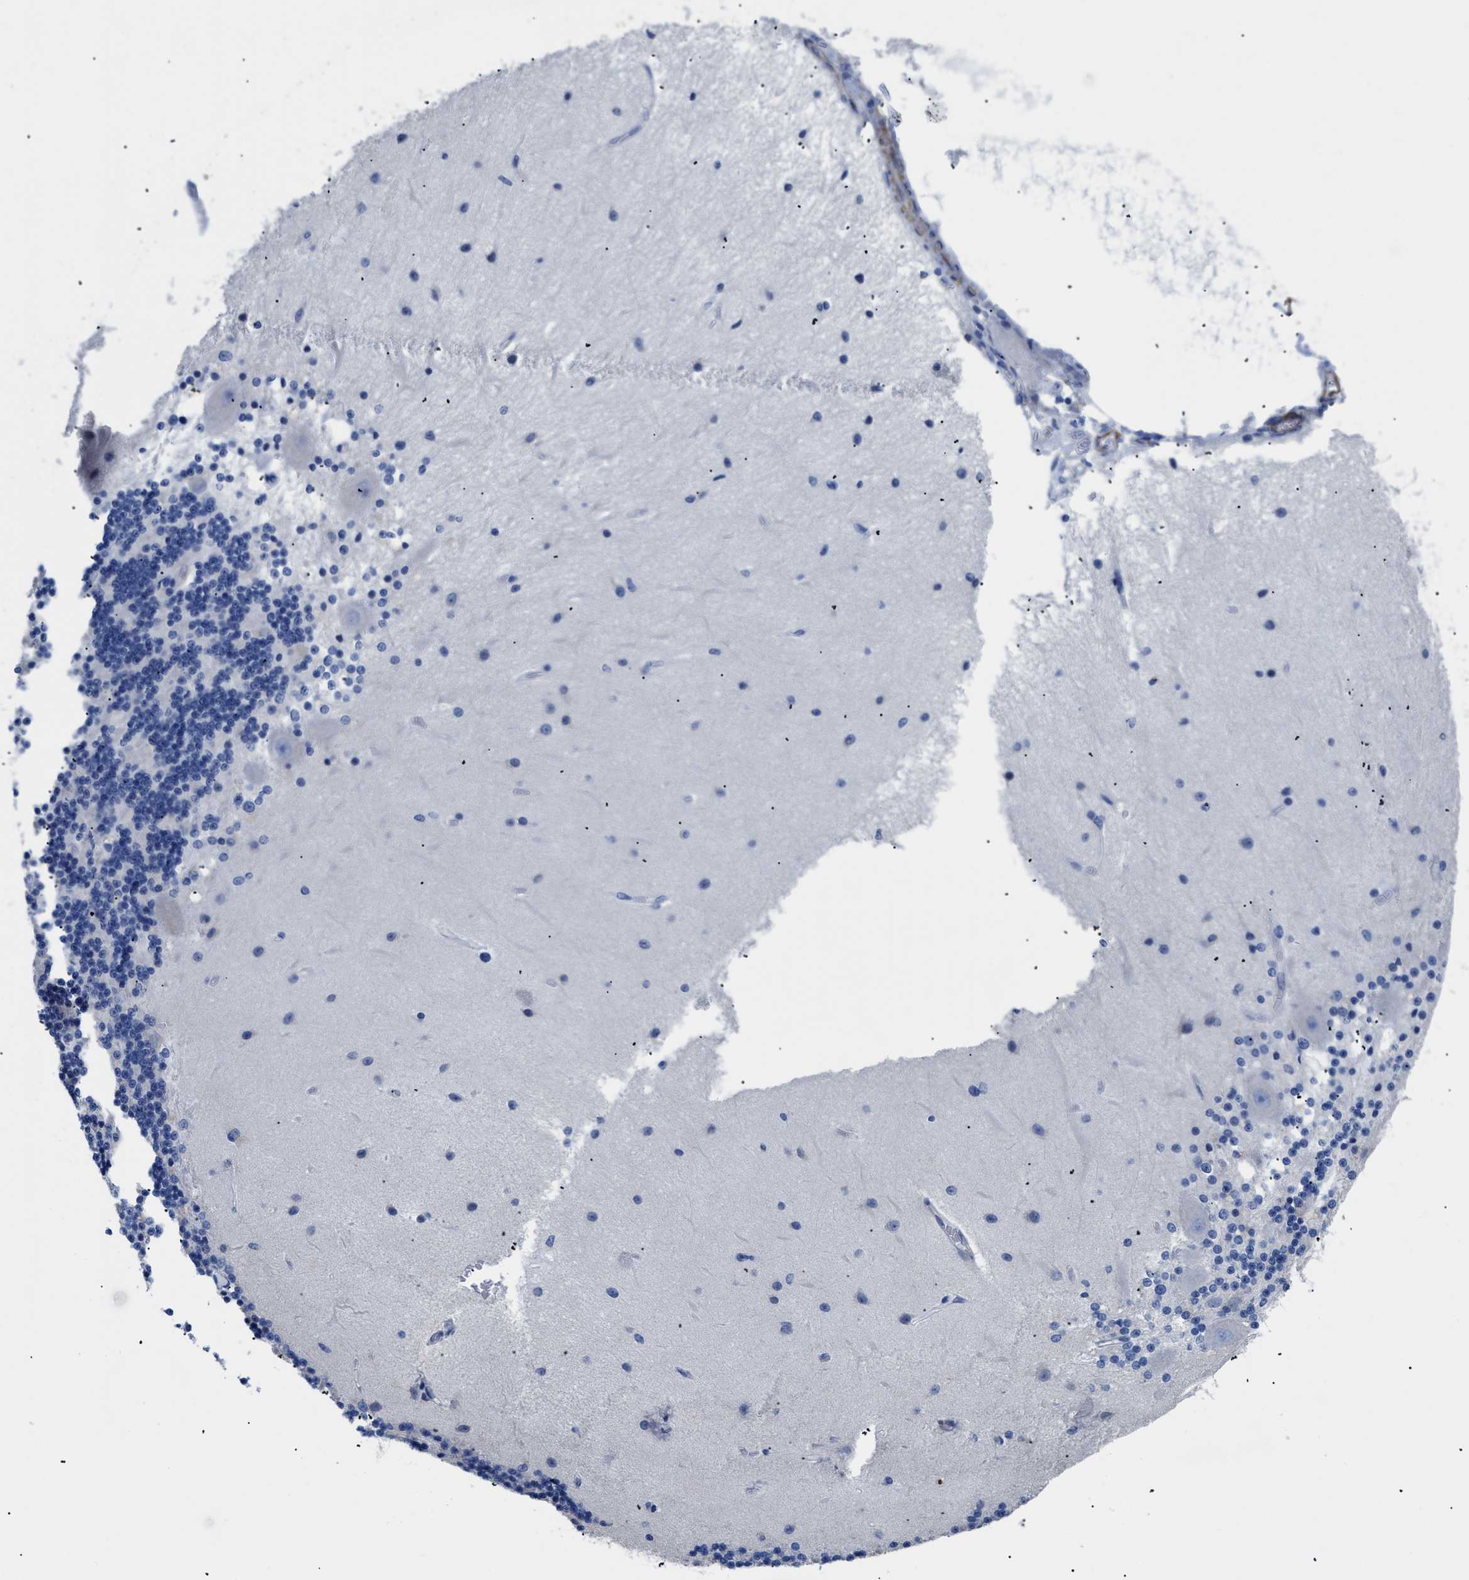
{"staining": {"intensity": "negative", "quantity": "none", "location": "none"}, "tissue": "cerebellum", "cell_type": "Cells in granular layer", "image_type": "normal", "snomed": [{"axis": "morphology", "description": "Normal tissue, NOS"}, {"axis": "topography", "description": "Cerebellum"}], "caption": "An immunohistochemistry histopathology image of benign cerebellum is shown. There is no staining in cells in granular layer of cerebellum. (DAB (3,3'-diaminobenzidine) IHC, high magnification).", "gene": "HLA", "patient": {"sex": "female", "age": 54}}